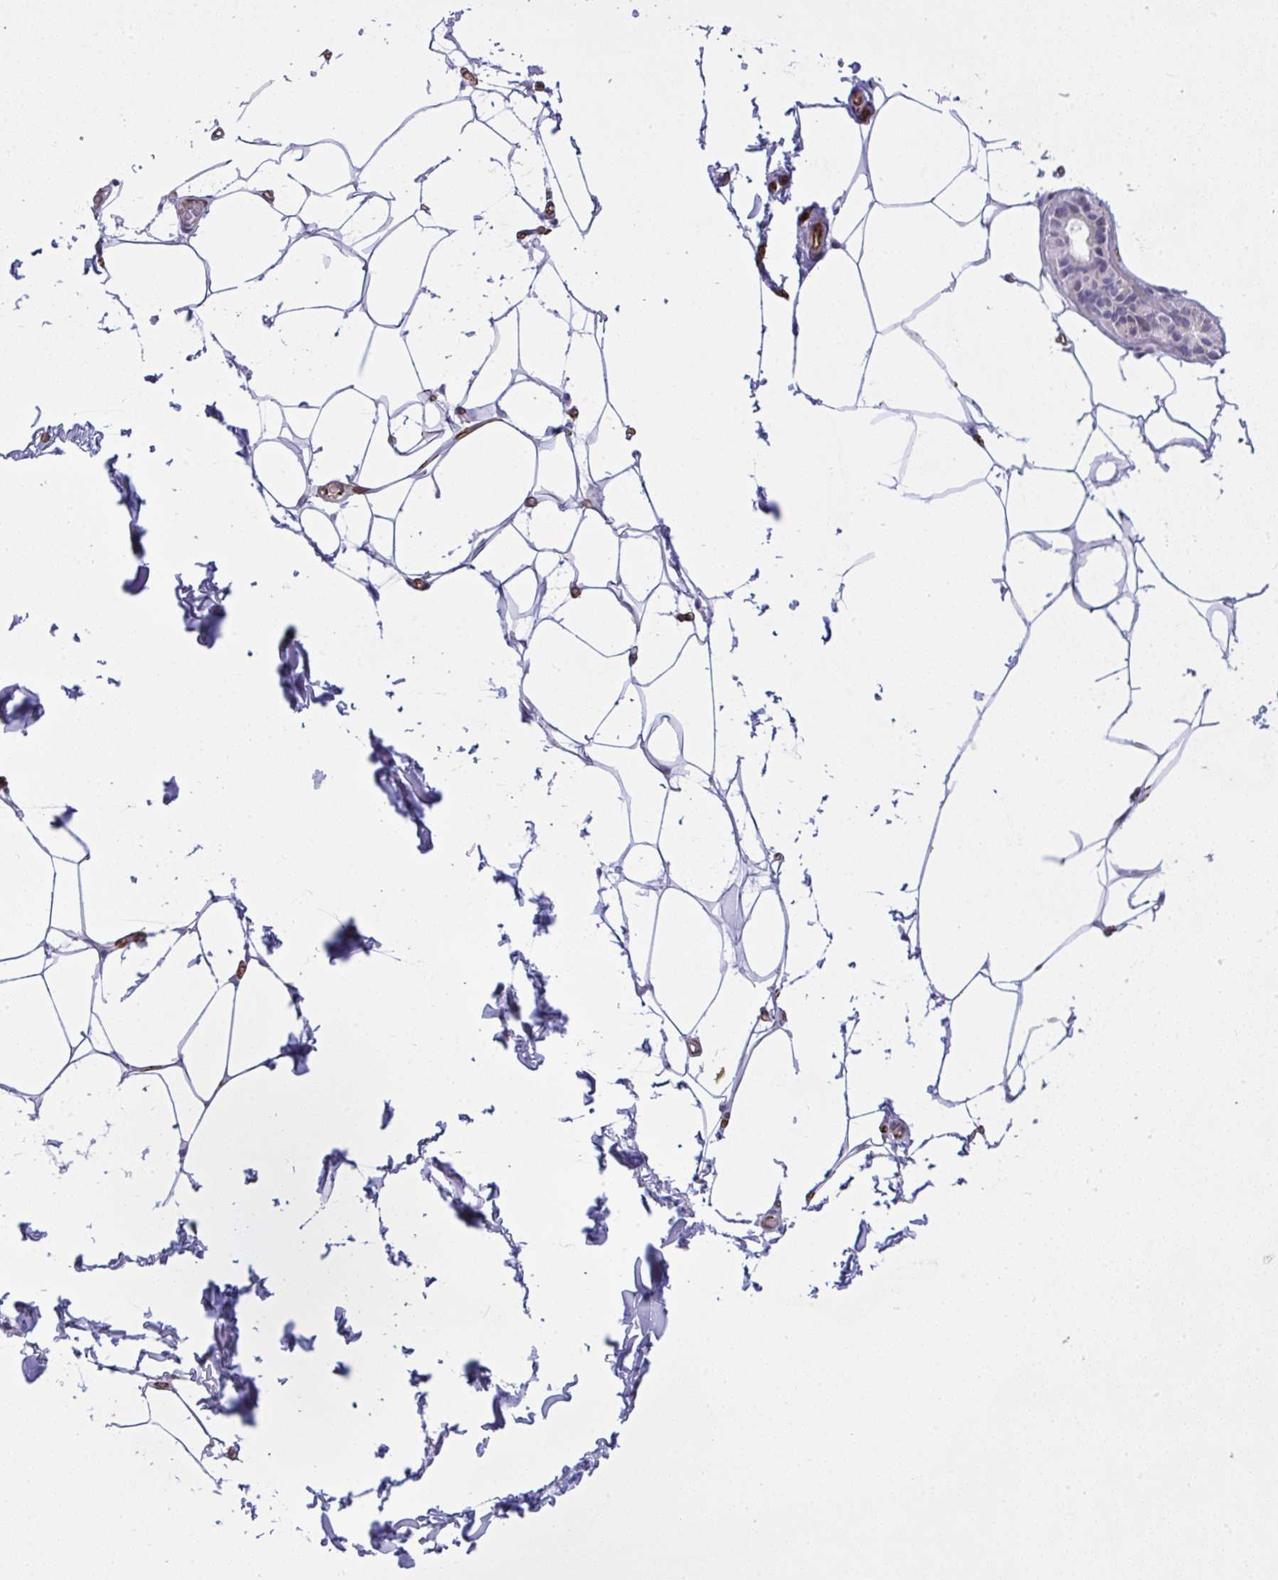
{"staining": {"intensity": "negative", "quantity": "none", "location": "none"}, "tissue": "adipose tissue", "cell_type": "Adipocytes", "image_type": "normal", "snomed": [{"axis": "morphology", "description": "Normal tissue, NOS"}, {"axis": "topography", "description": "Skin"}, {"axis": "topography", "description": "Peripheral nerve tissue"}], "caption": "The histopathology image exhibits no significant expression in adipocytes of adipose tissue. (DAB (3,3'-diaminobenzidine) immunohistochemistry, high magnification).", "gene": "SLC35B1", "patient": {"sex": "female", "age": 45}}